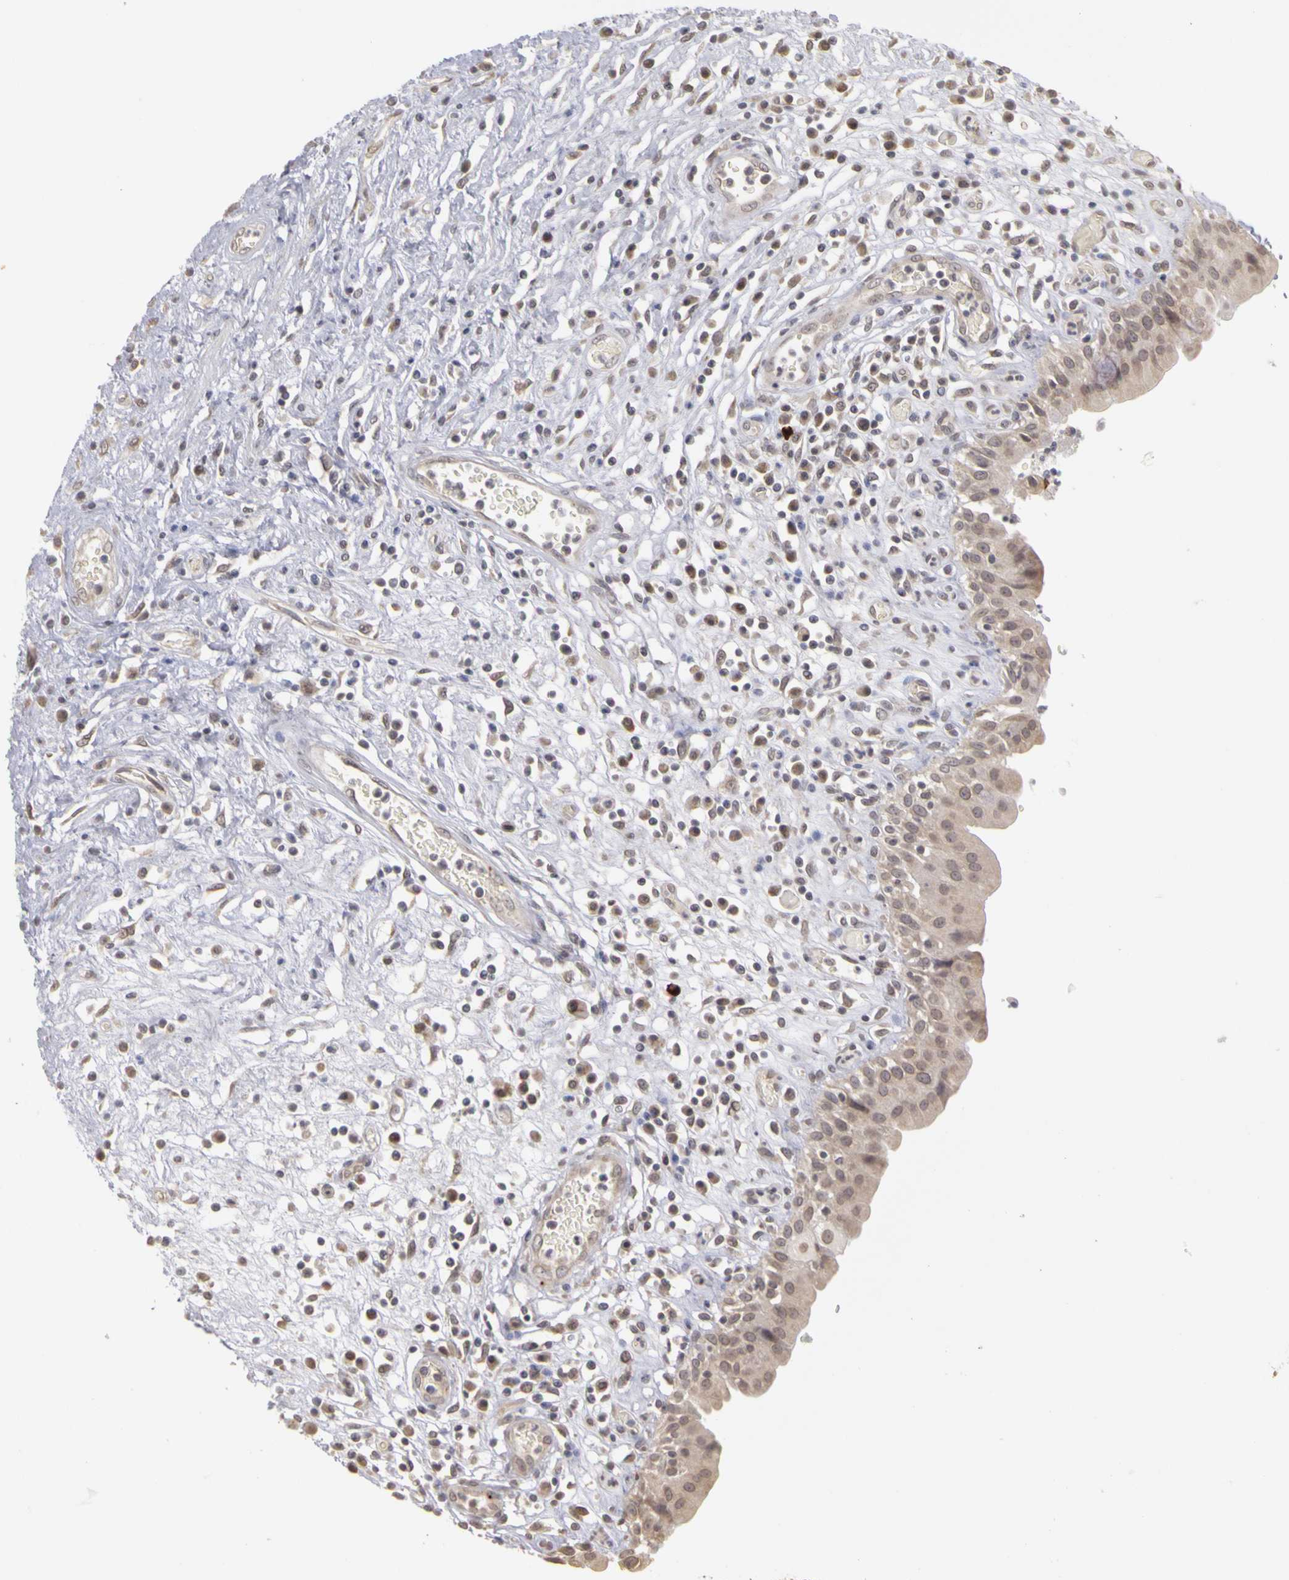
{"staining": {"intensity": "moderate", "quantity": "25%-75%", "location": "cytoplasmic/membranous"}, "tissue": "urinary bladder", "cell_type": "Urothelial cells", "image_type": "normal", "snomed": [{"axis": "morphology", "description": "Normal tissue, NOS"}, {"axis": "topography", "description": "Urinary bladder"}], "caption": "Brown immunohistochemical staining in unremarkable urinary bladder demonstrates moderate cytoplasmic/membranous positivity in about 25%-75% of urothelial cells.", "gene": "FRMD7", "patient": {"sex": "female", "age": 85}}